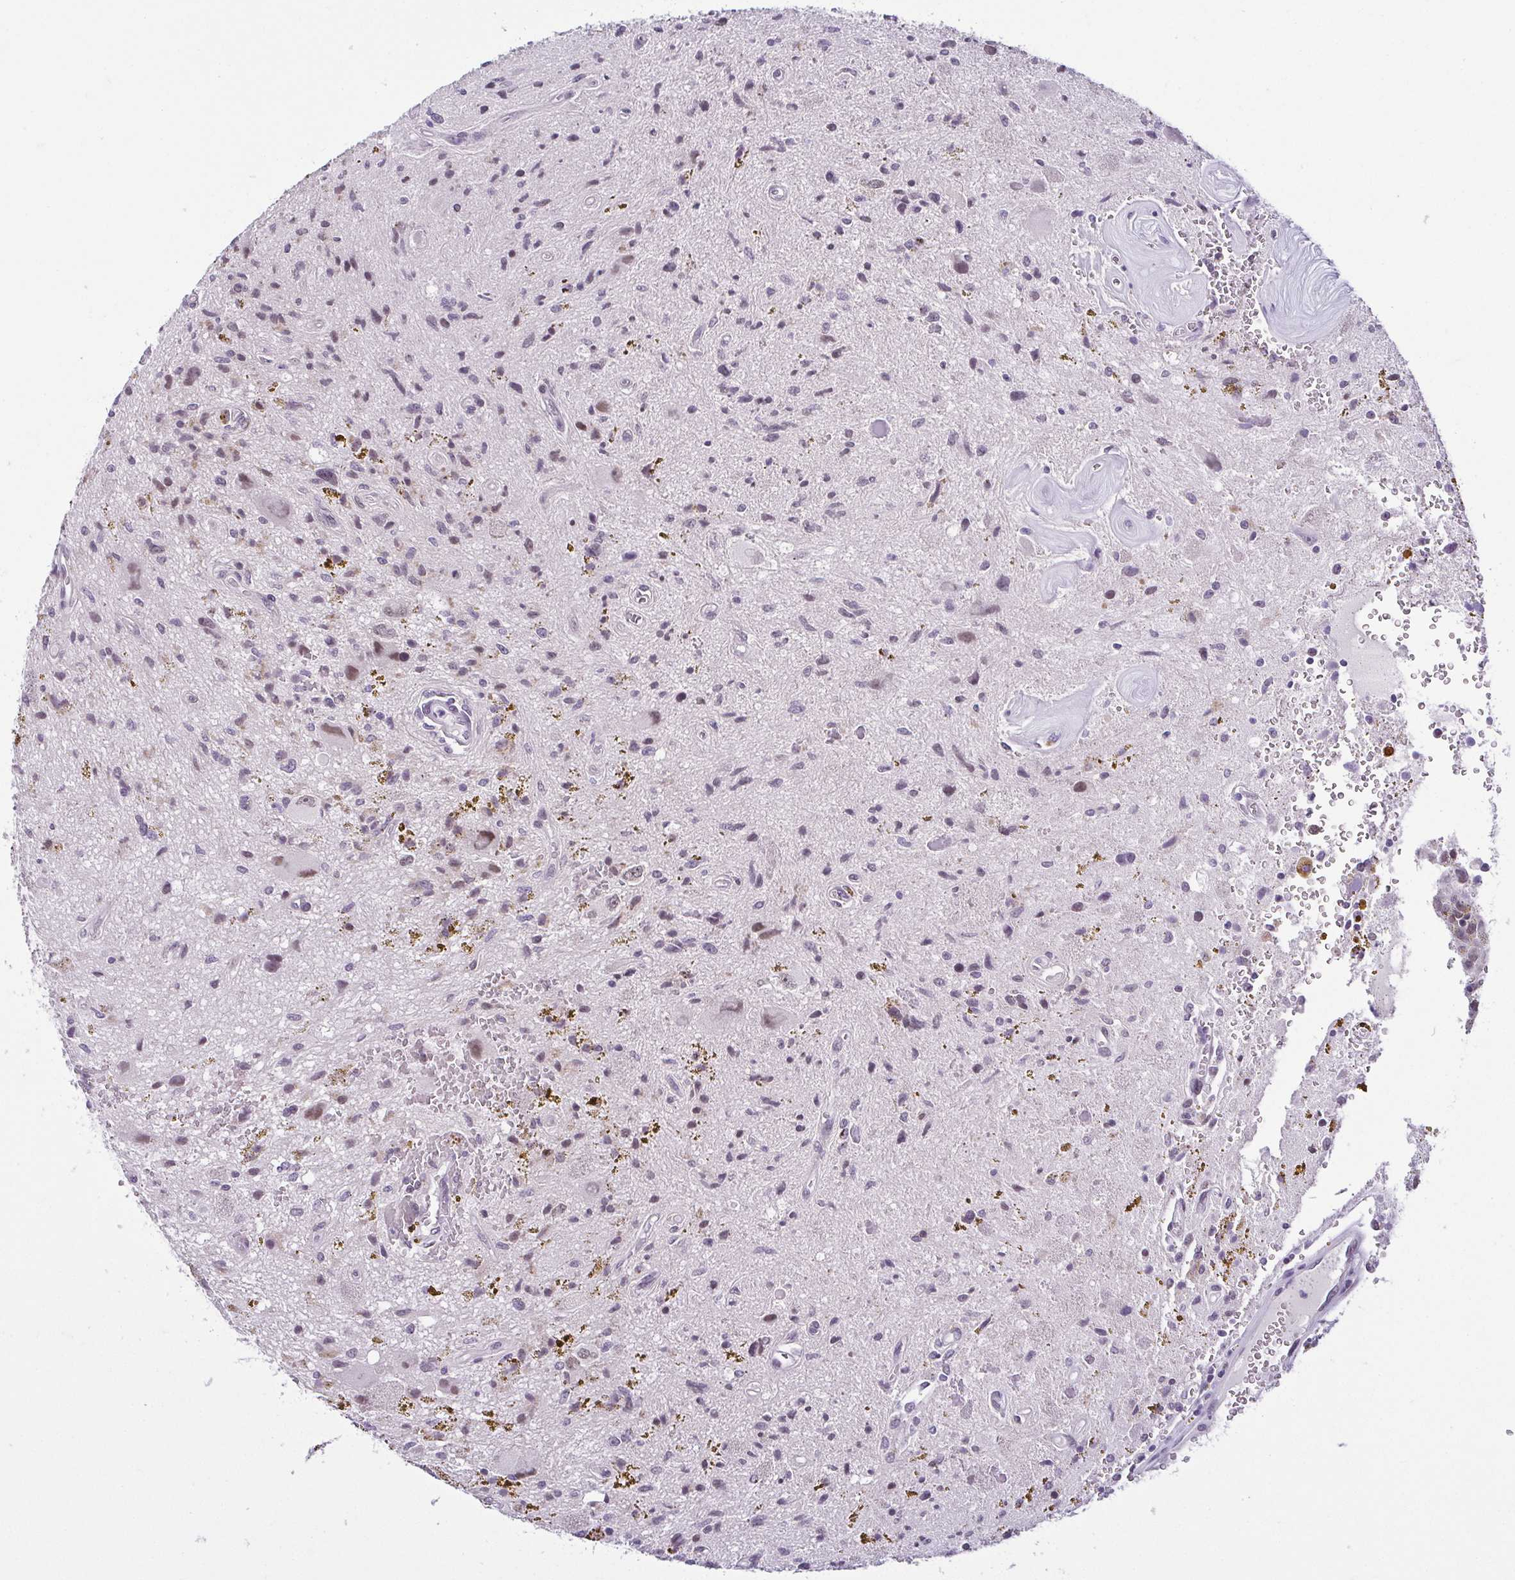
{"staining": {"intensity": "negative", "quantity": "none", "location": "none"}, "tissue": "glioma", "cell_type": "Tumor cells", "image_type": "cancer", "snomed": [{"axis": "morphology", "description": "Glioma, malignant, Low grade"}, {"axis": "topography", "description": "Cerebellum"}], "caption": "The image demonstrates no significant positivity in tumor cells of low-grade glioma (malignant). (Stains: DAB IHC with hematoxylin counter stain, Microscopy: brightfield microscopy at high magnification).", "gene": "RBM3", "patient": {"sex": "female", "age": 14}}